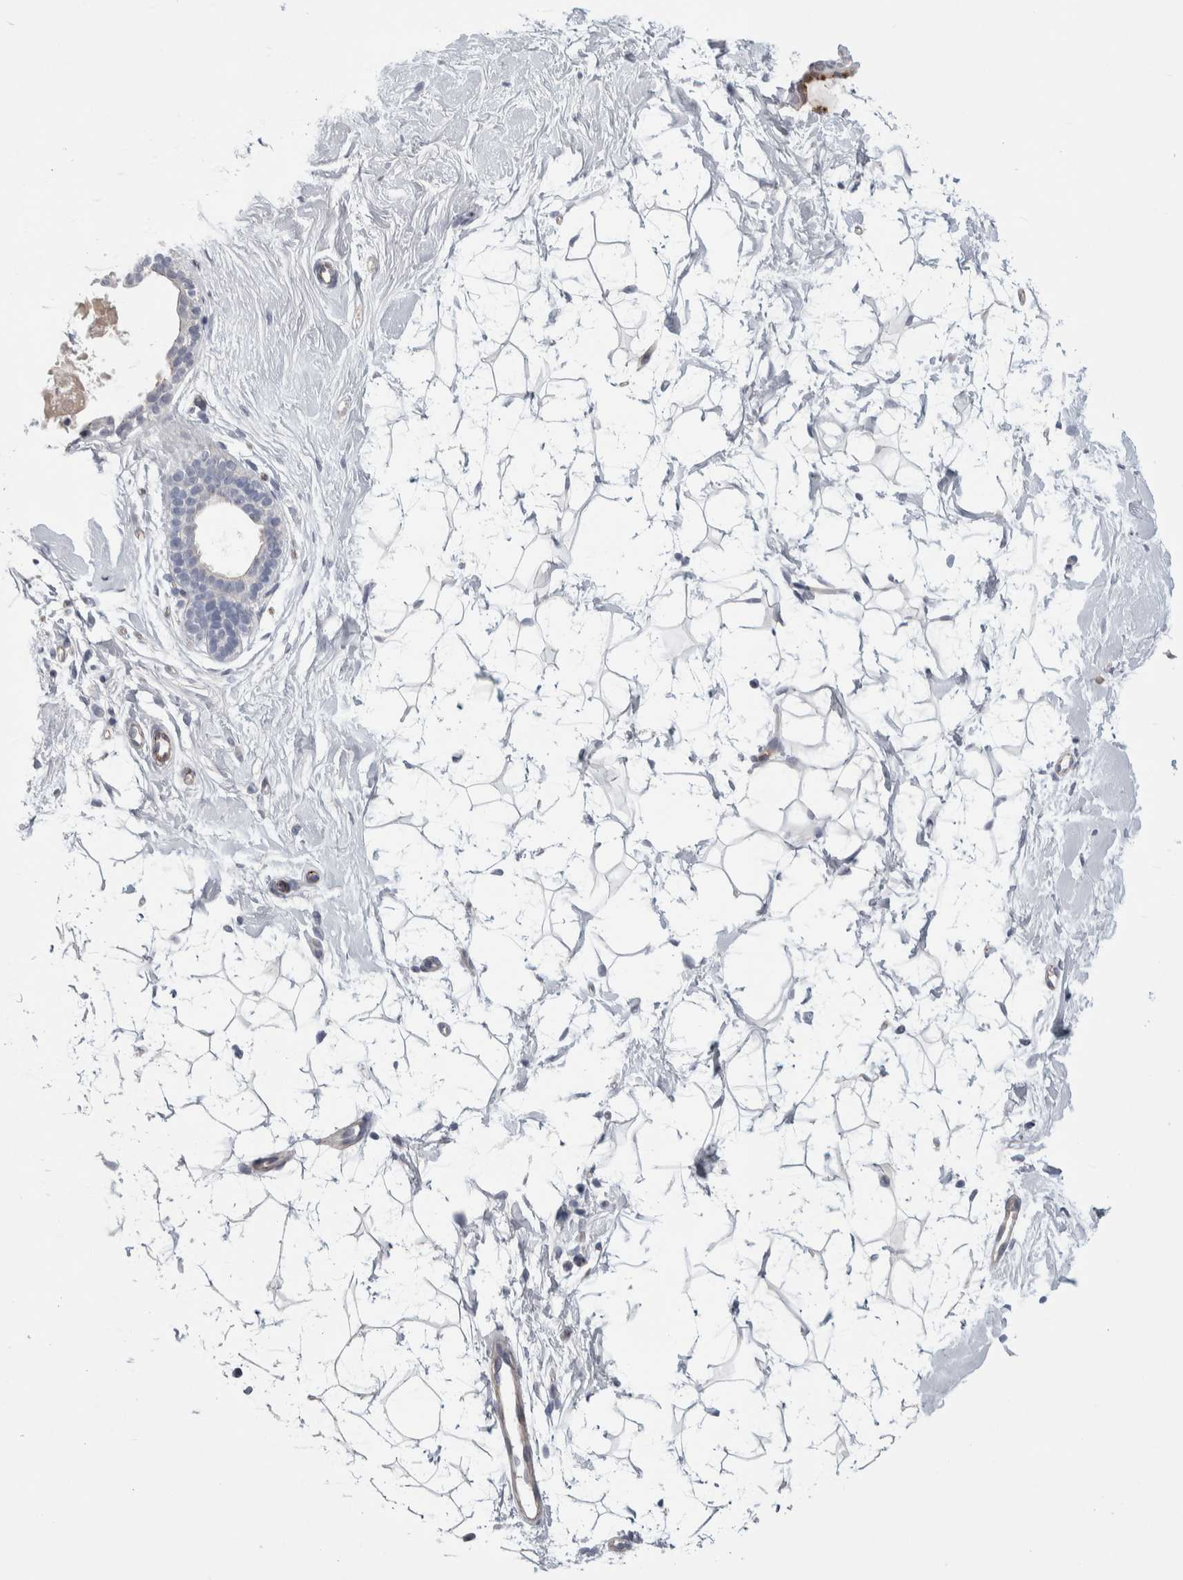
{"staining": {"intensity": "negative", "quantity": "none", "location": "none"}, "tissue": "breast", "cell_type": "Adipocytes", "image_type": "normal", "snomed": [{"axis": "morphology", "description": "Normal tissue, NOS"}, {"axis": "topography", "description": "Breast"}], "caption": "There is no significant staining in adipocytes of breast.", "gene": "ZNF862", "patient": {"sex": "female", "age": 22}}